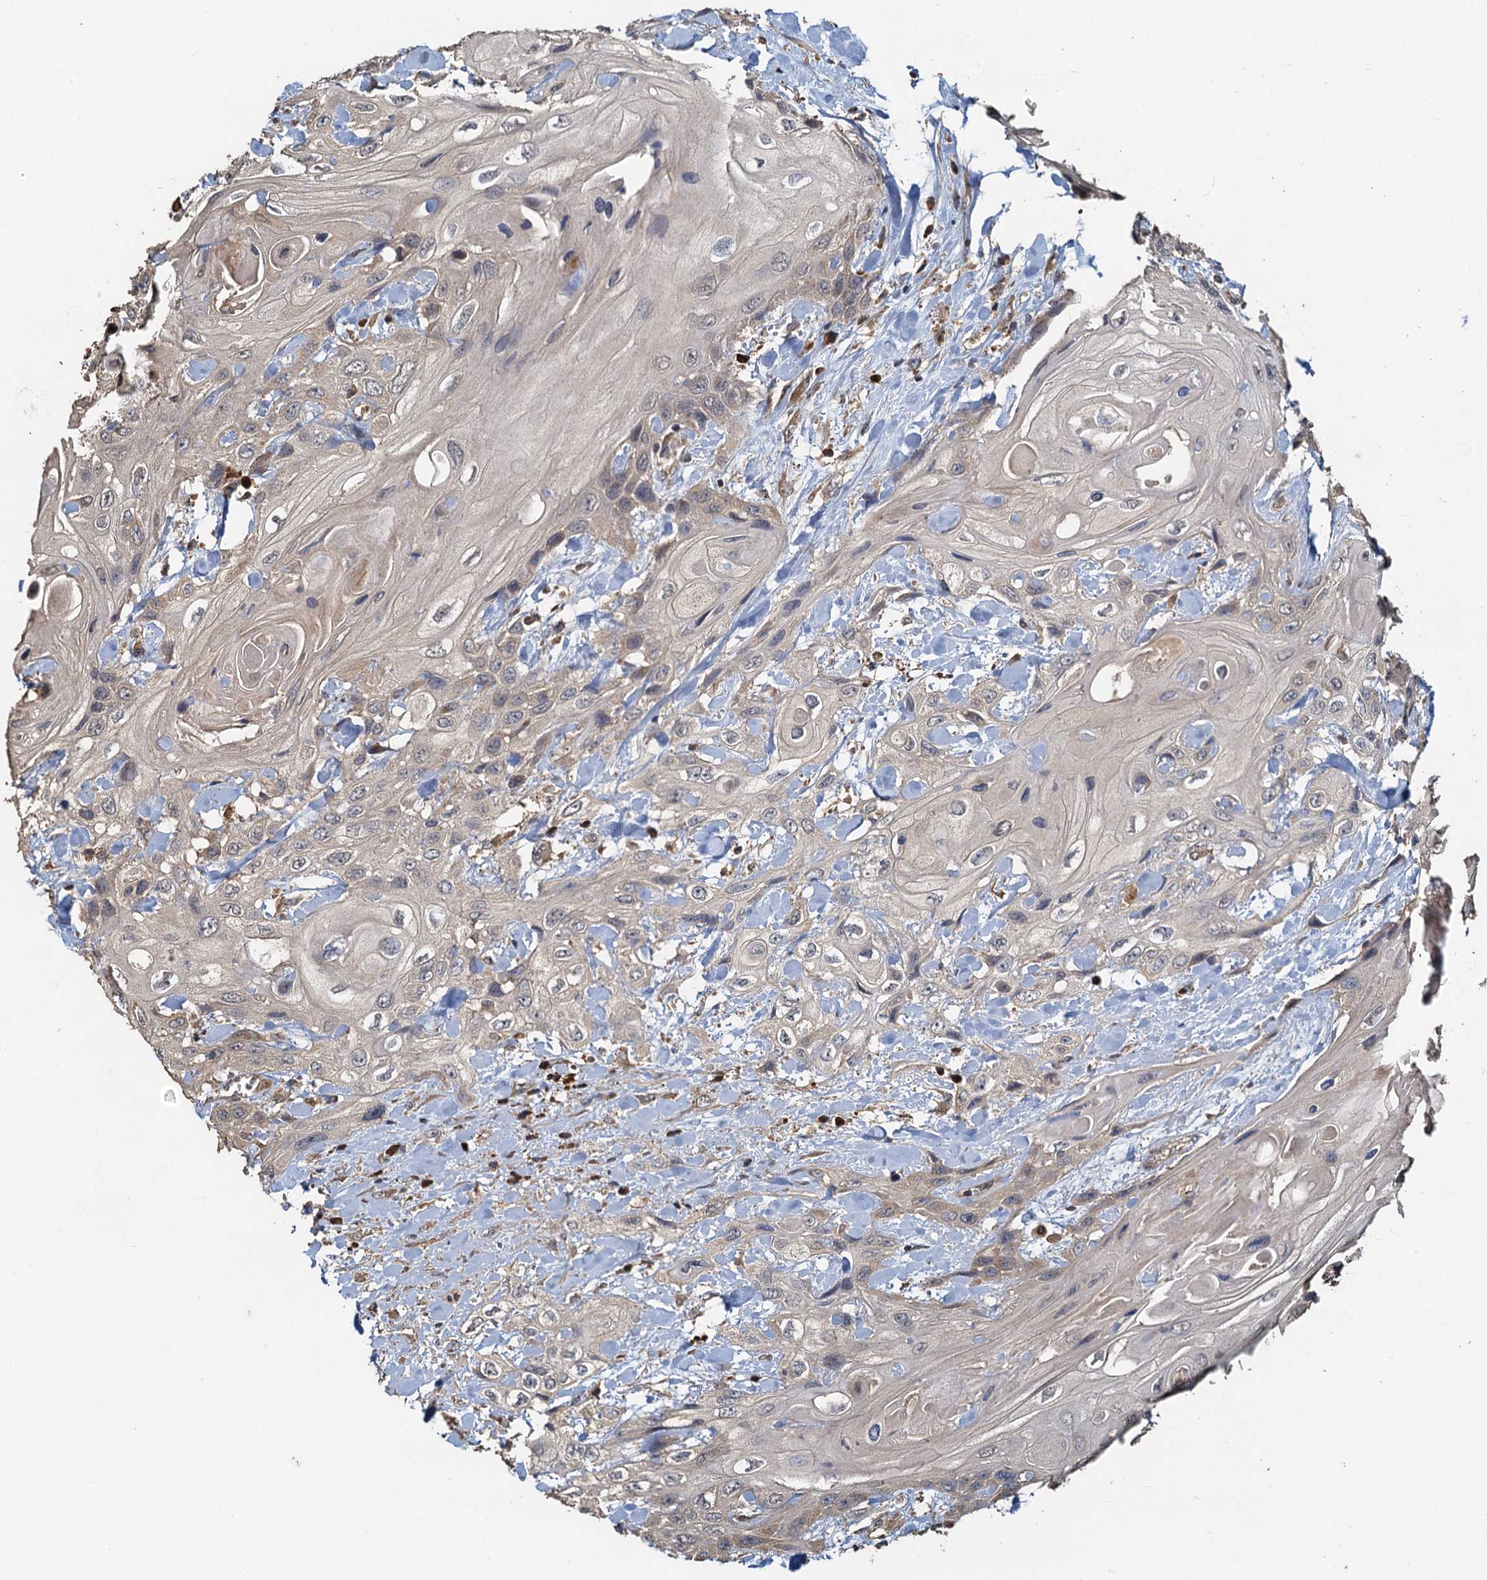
{"staining": {"intensity": "moderate", "quantity": "<25%", "location": "cytoplasmic/membranous"}, "tissue": "head and neck cancer", "cell_type": "Tumor cells", "image_type": "cancer", "snomed": [{"axis": "morphology", "description": "Squamous cell carcinoma, NOS"}, {"axis": "topography", "description": "Head-Neck"}], "caption": "Immunohistochemical staining of human squamous cell carcinoma (head and neck) displays low levels of moderate cytoplasmic/membranous protein expression in about <25% of tumor cells.", "gene": "HYI", "patient": {"sex": "female", "age": 43}}